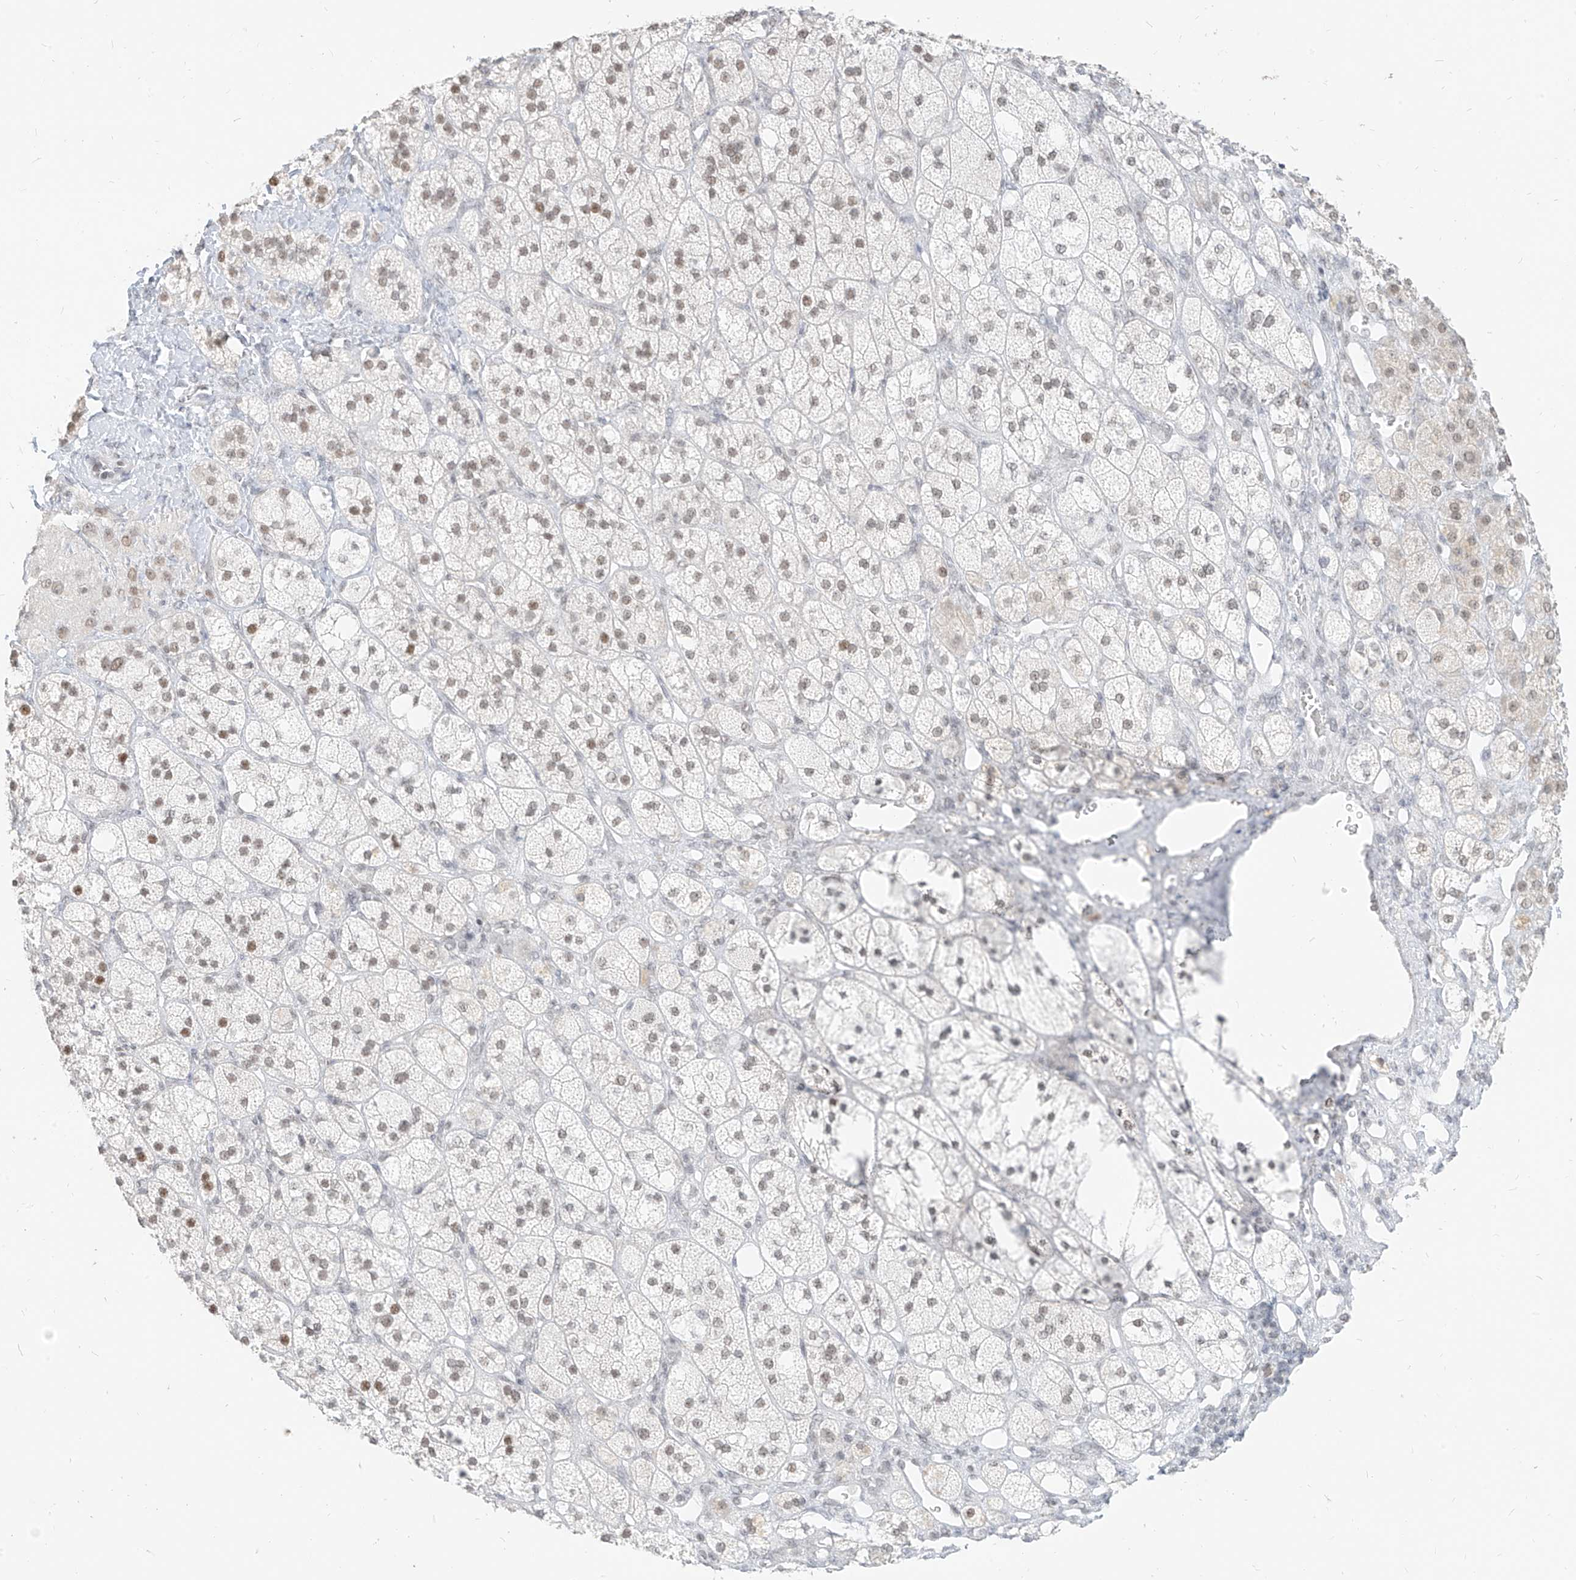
{"staining": {"intensity": "weak", "quantity": "25%-75%", "location": "nuclear"}, "tissue": "adrenal gland", "cell_type": "Glandular cells", "image_type": "normal", "snomed": [{"axis": "morphology", "description": "Normal tissue, NOS"}, {"axis": "topography", "description": "Adrenal gland"}], "caption": "Glandular cells display low levels of weak nuclear expression in approximately 25%-75% of cells in benign adrenal gland.", "gene": "SUPT5H", "patient": {"sex": "male", "age": 61}}